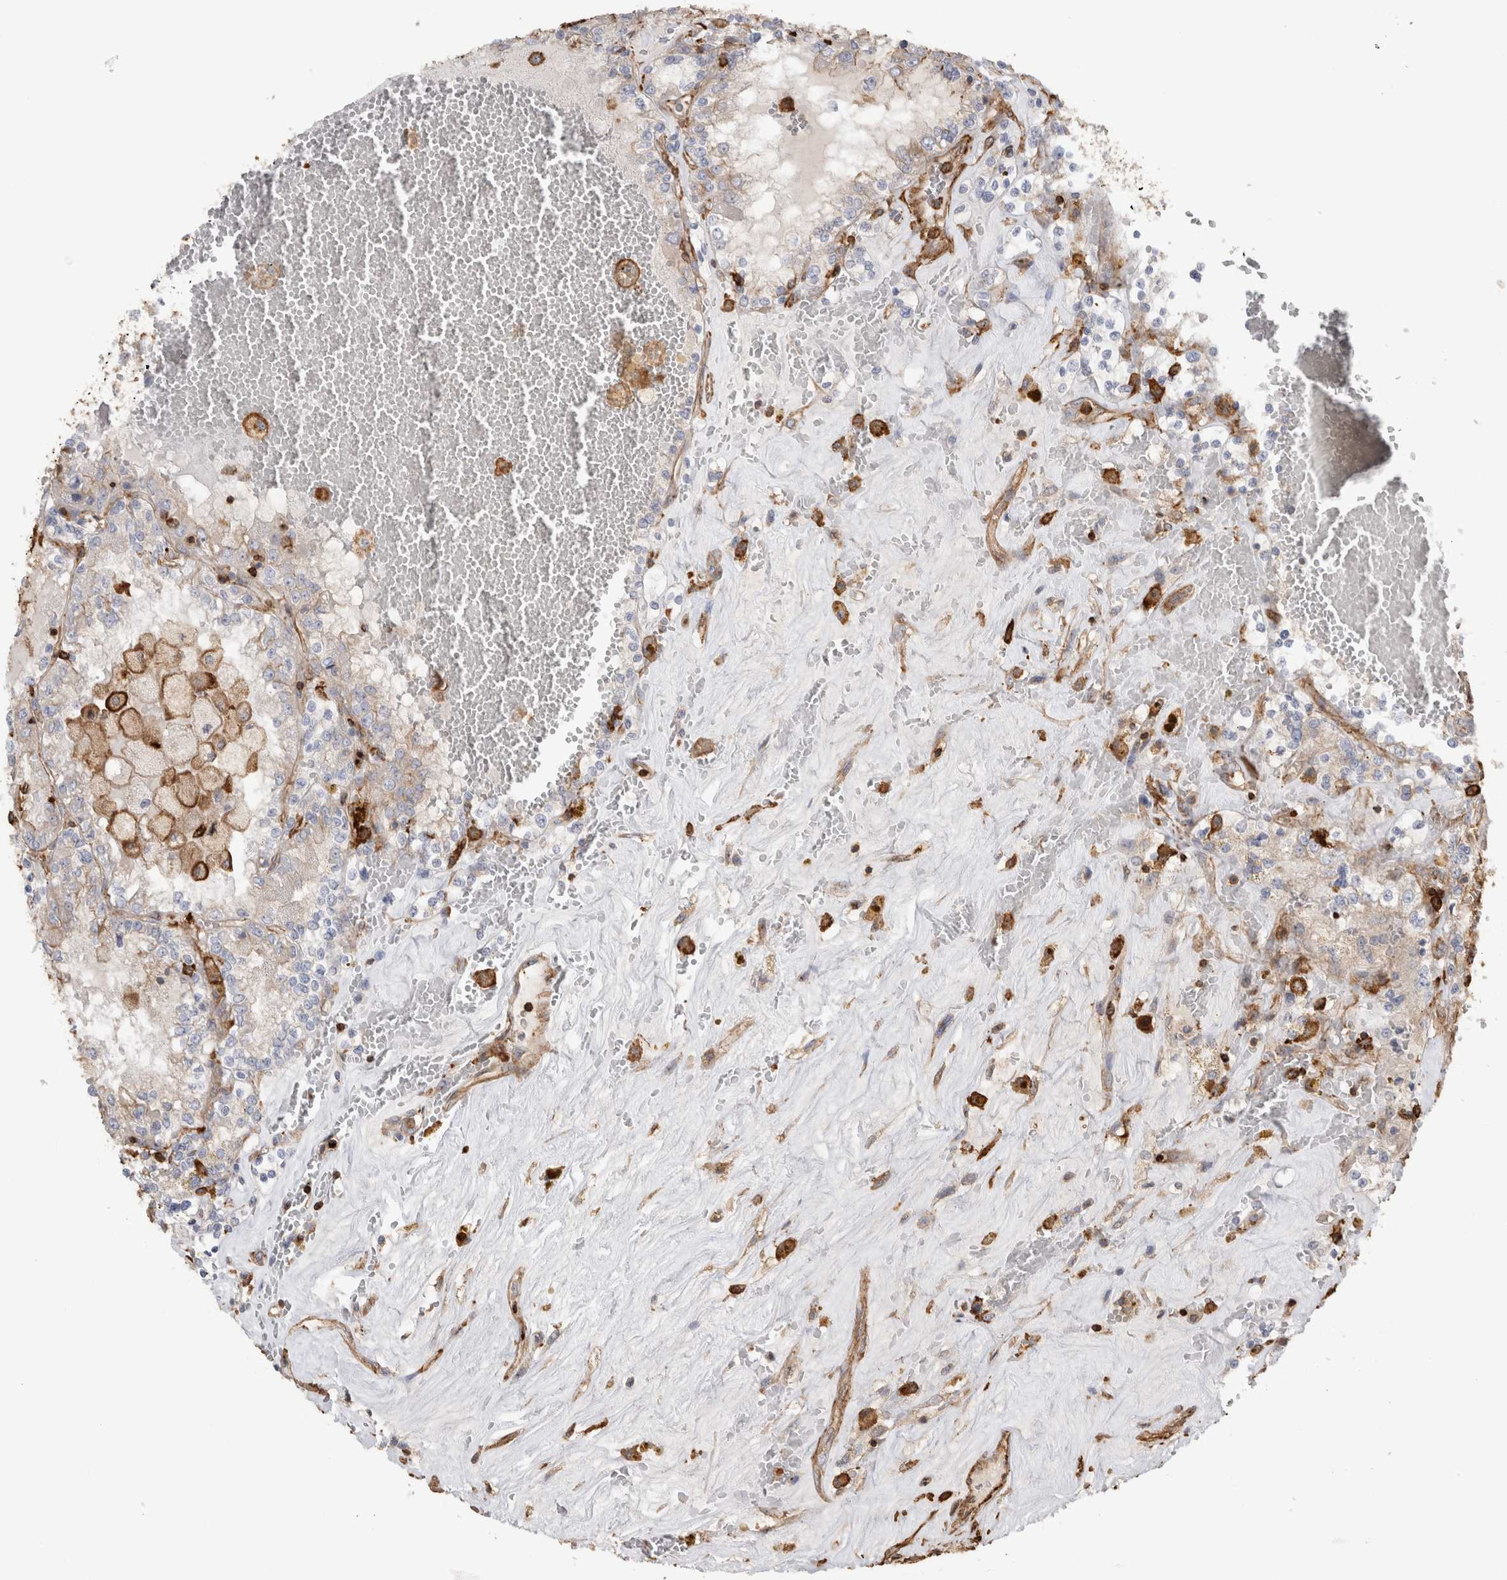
{"staining": {"intensity": "negative", "quantity": "none", "location": "none"}, "tissue": "renal cancer", "cell_type": "Tumor cells", "image_type": "cancer", "snomed": [{"axis": "morphology", "description": "Adenocarcinoma, NOS"}, {"axis": "topography", "description": "Kidney"}], "caption": "IHC micrograph of adenocarcinoma (renal) stained for a protein (brown), which exhibits no staining in tumor cells.", "gene": "GPER1", "patient": {"sex": "female", "age": 56}}